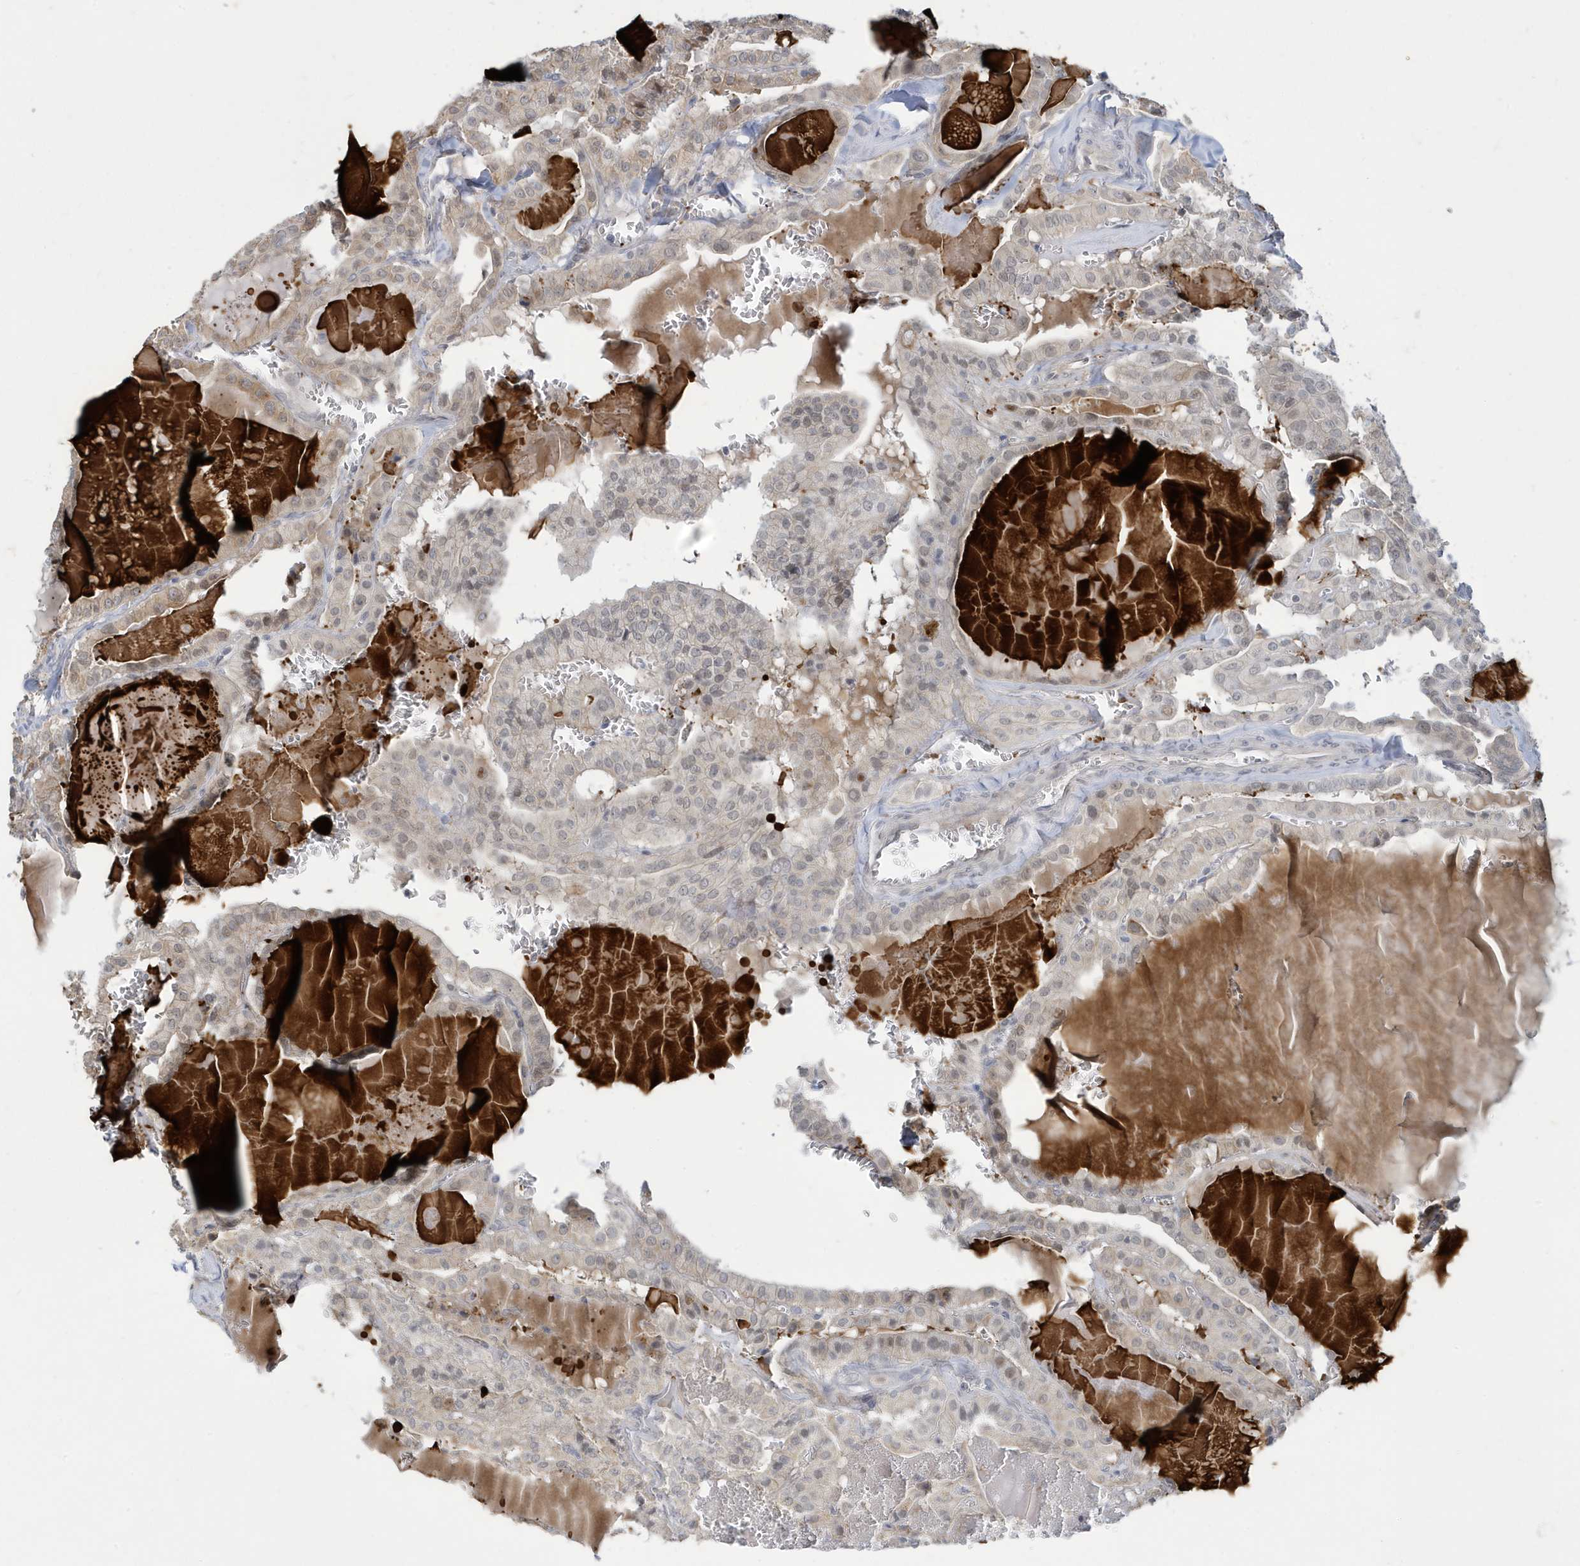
{"staining": {"intensity": "weak", "quantity": "<25%", "location": "cytoplasmic/membranous,nuclear"}, "tissue": "thyroid cancer", "cell_type": "Tumor cells", "image_type": "cancer", "snomed": [{"axis": "morphology", "description": "Papillary adenocarcinoma, NOS"}, {"axis": "topography", "description": "Thyroid gland"}], "caption": "A histopathology image of thyroid cancer stained for a protein reveals no brown staining in tumor cells.", "gene": "ZNF654", "patient": {"sex": "male", "age": 52}}